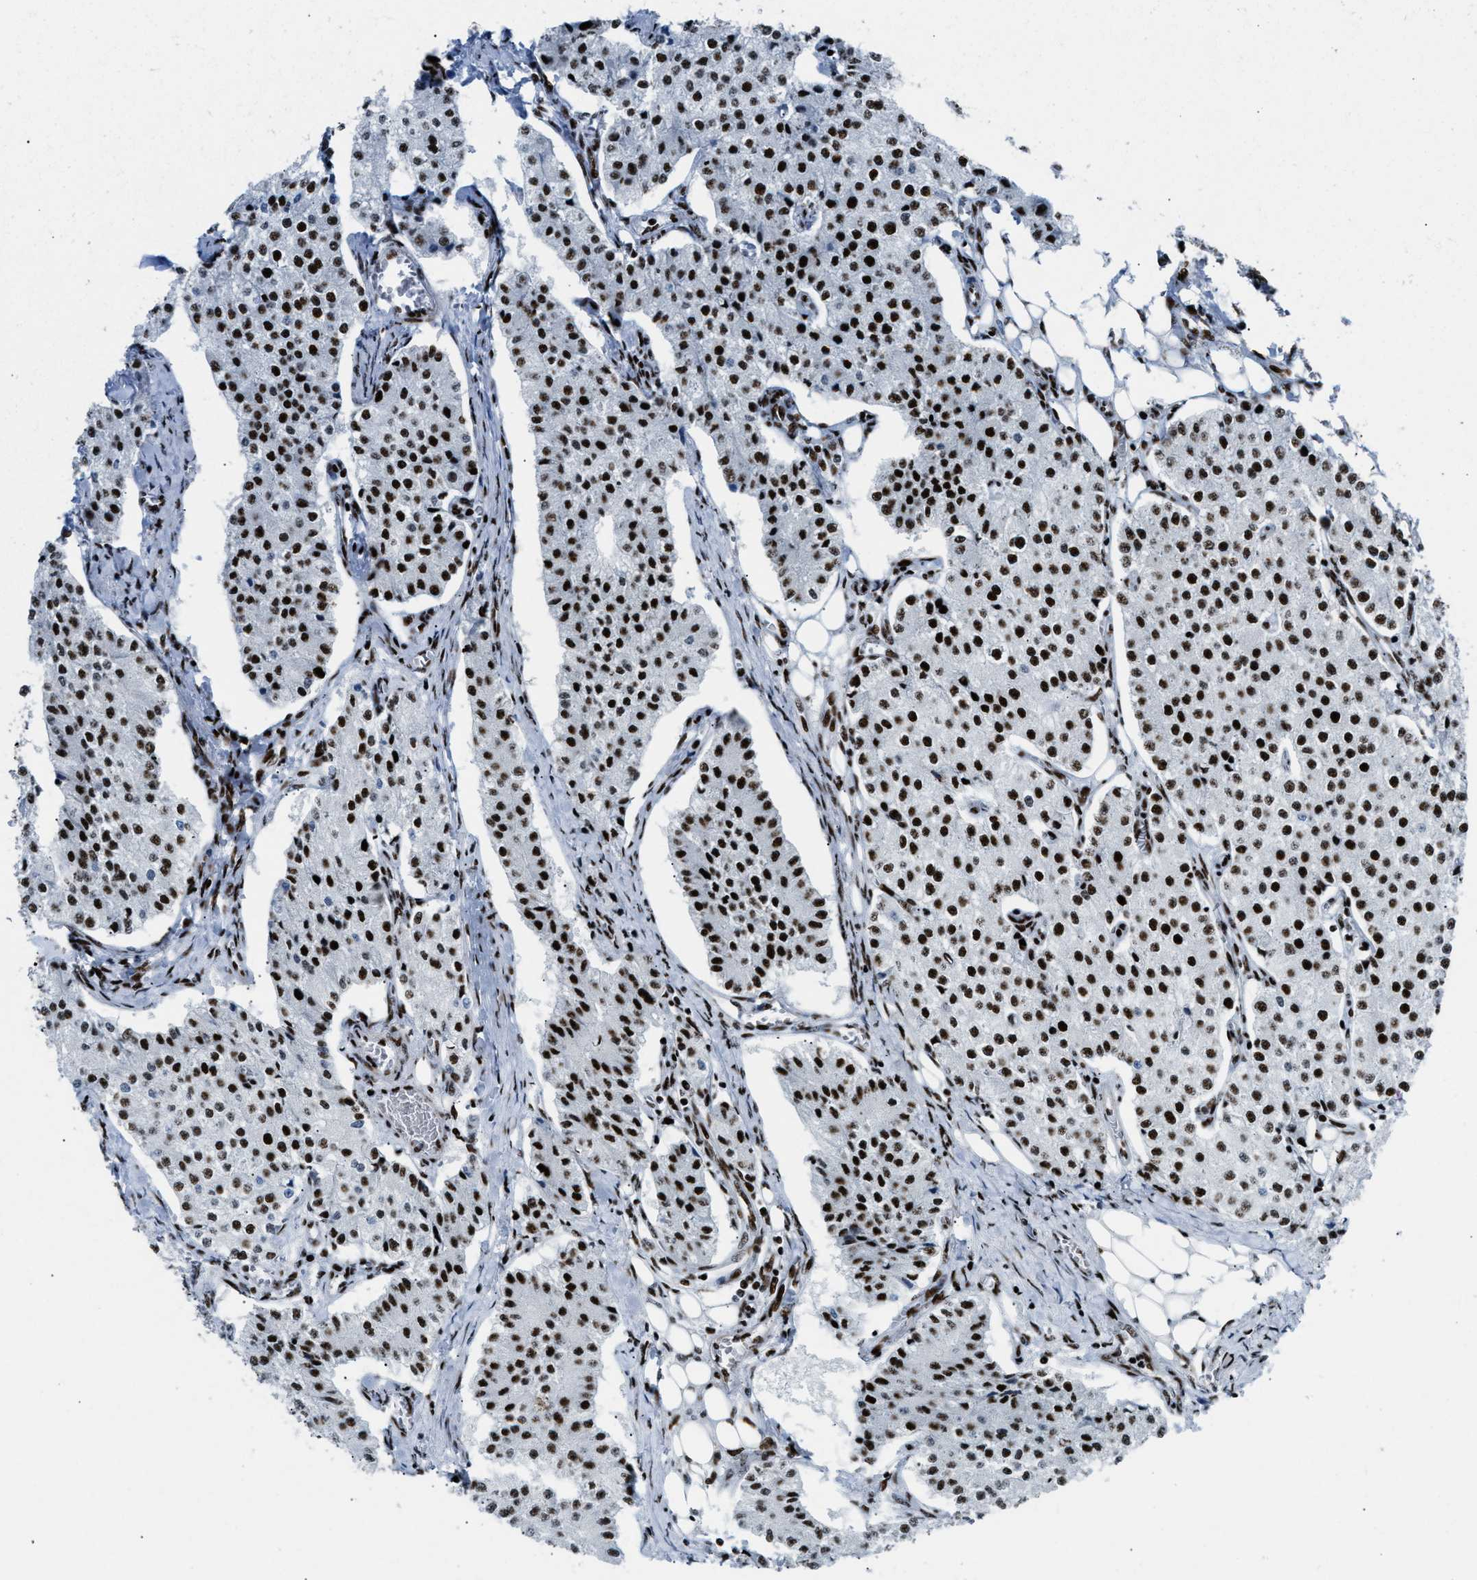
{"staining": {"intensity": "strong", "quantity": ">75%", "location": "nuclear"}, "tissue": "carcinoid", "cell_type": "Tumor cells", "image_type": "cancer", "snomed": [{"axis": "morphology", "description": "Carcinoid, malignant, NOS"}, {"axis": "topography", "description": "Colon"}], "caption": "IHC staining of carcinoid (malignant), which demonstrates high levels of strong nuclear staining in approximately >75% of tumor cells indicating strong nuclear protein expression. The staining was performed using DAB (3,3'-diaminobenzidine) (brown) for protein detection and nuclei were counterstained in hematoxylin (blue).", "gene": "NONO", "patient": {"sex": "female", "age": 52}}